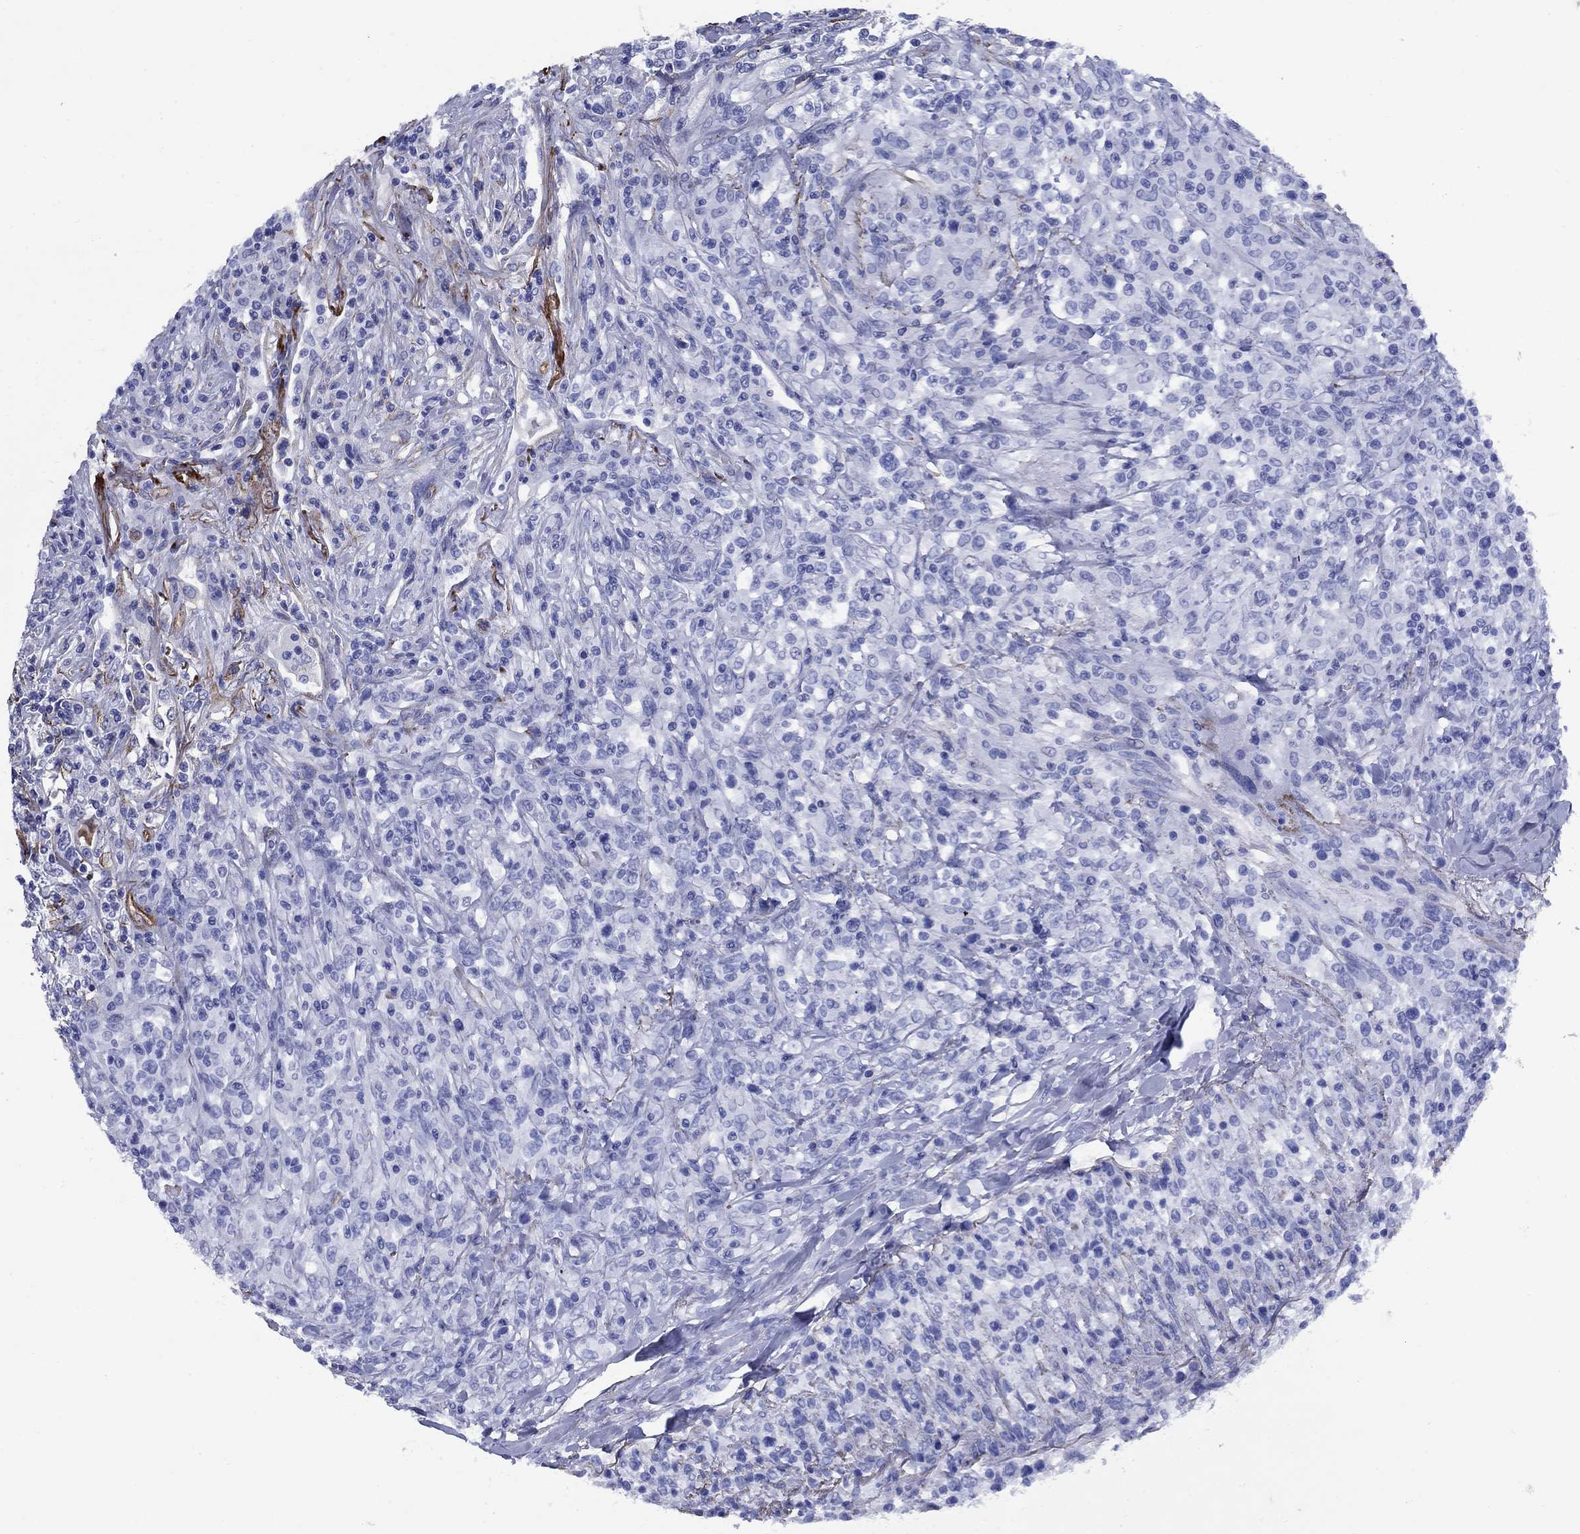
{"staining": {"intensity": "negative", "quantity": "none", "location": "none"}, "tissue": "lymphoma", "cell_type": "Tumor cells", "image_type": "cancer", "snomed": [{"axis": "morphology", "description": "Malignant lymphoma, non-Hodgkin's type, High grade"}, {"axis": "topography", "description": "Lung"}], "caption": "Histopathology image shows no protein expression in tumor cells of high-grade malignant lymphoma, non-Hodgkin's type tissue.", "gene": "VTN", "patient": {"sex": "male", "age": 79}}